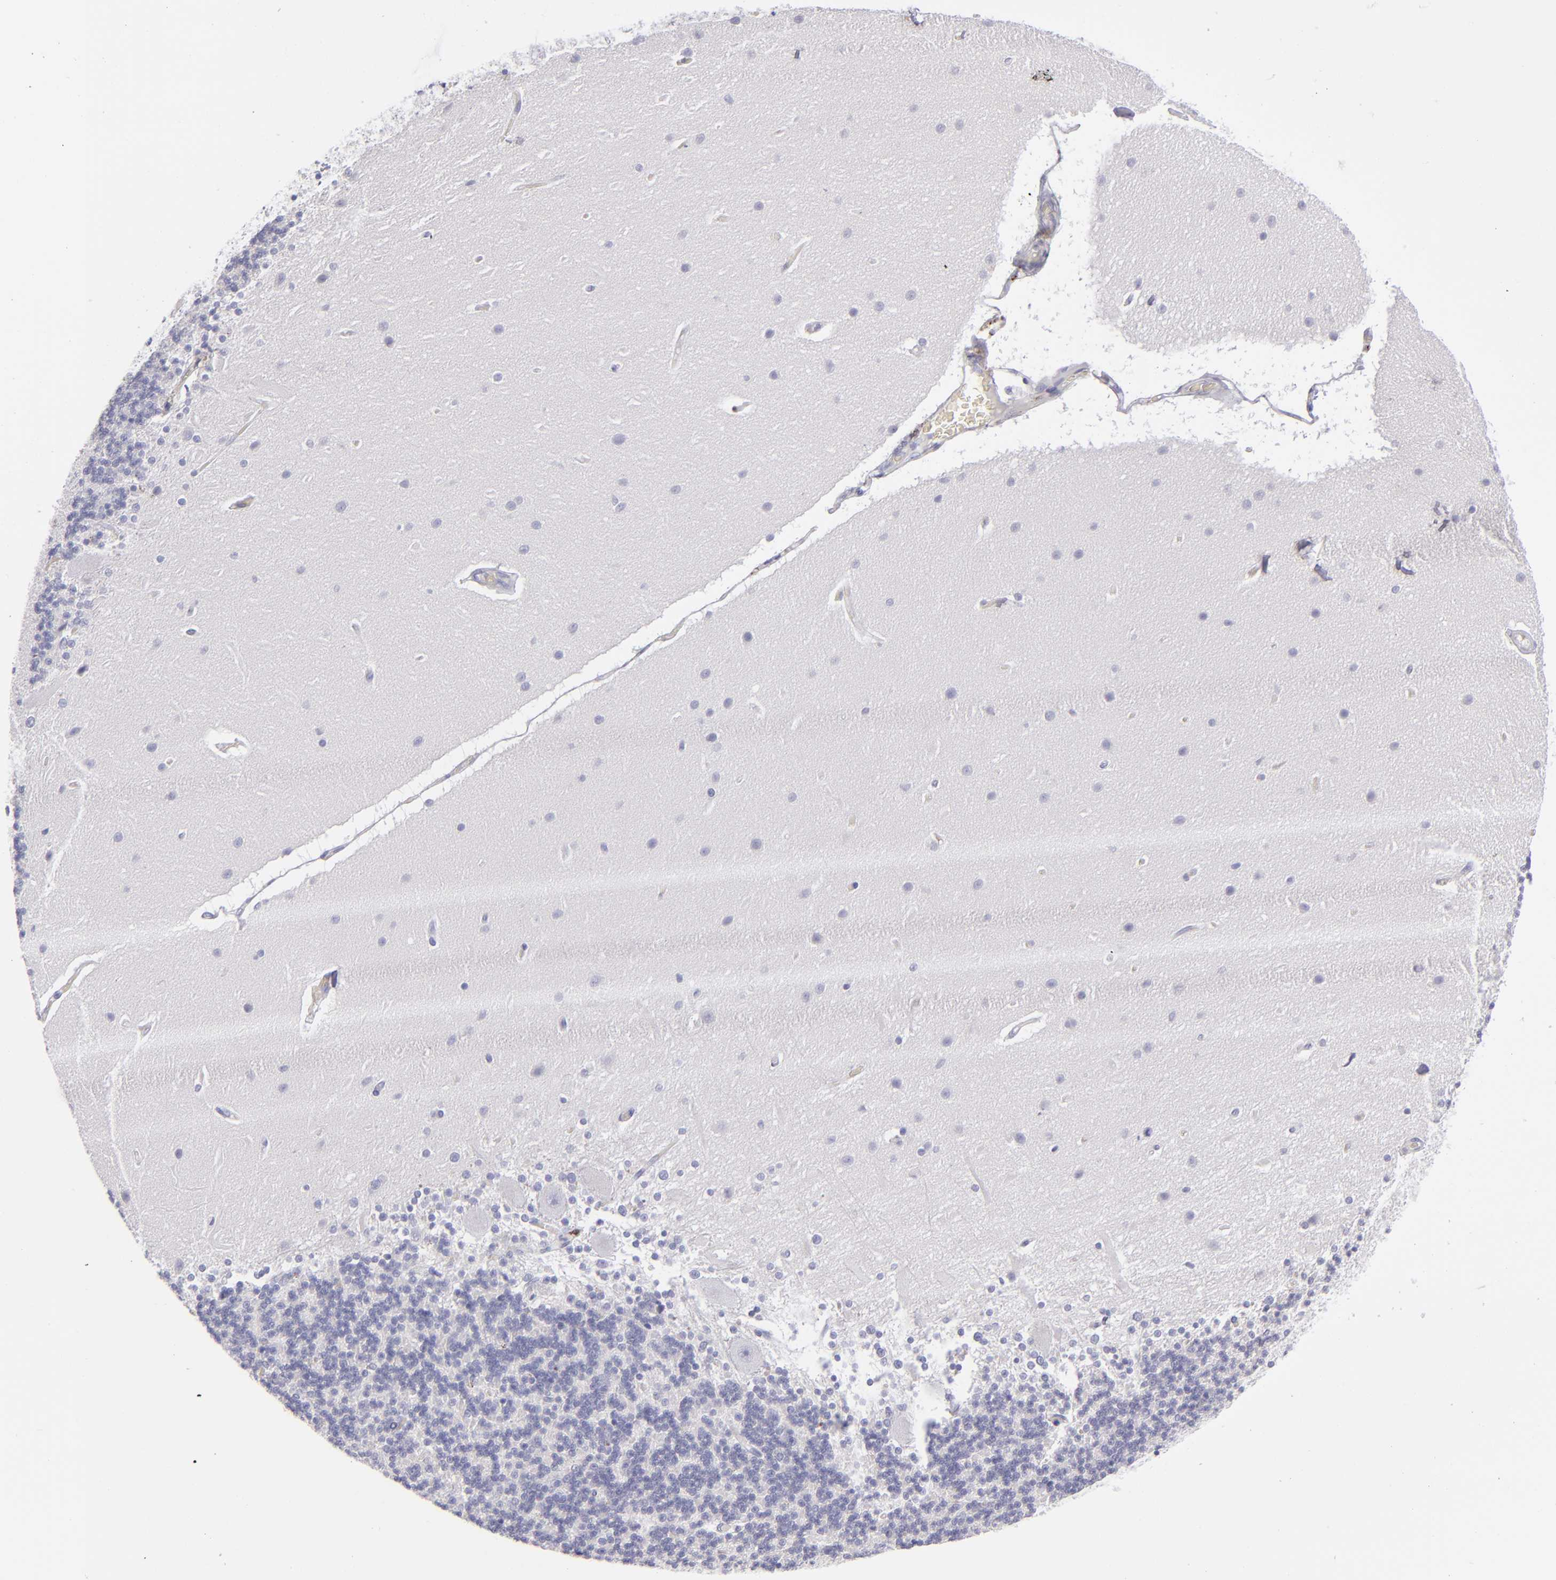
{"staining": {"intensity": "negative", "quantity": "none", "location": "none"}, "tissue": "cerebellum", "cell_type": "Cells in granular layer", "image_type": "normal", "snomed": [{"axis": "morphology", "description": "Normal tissue, NOS"}, {"axis": "topography", "description": "Cerebellum"}], "caption": "Photomicrograph shows no significant protein staining in cells in granular layer of normal cerebellum. (Stains: DAB immunohistochemistry with hematoxylin counter stain, Microscopy: brightfield microscopy at high magnification).", "gene": "CD2", "patient": {"sex": "female", "age": 54}}